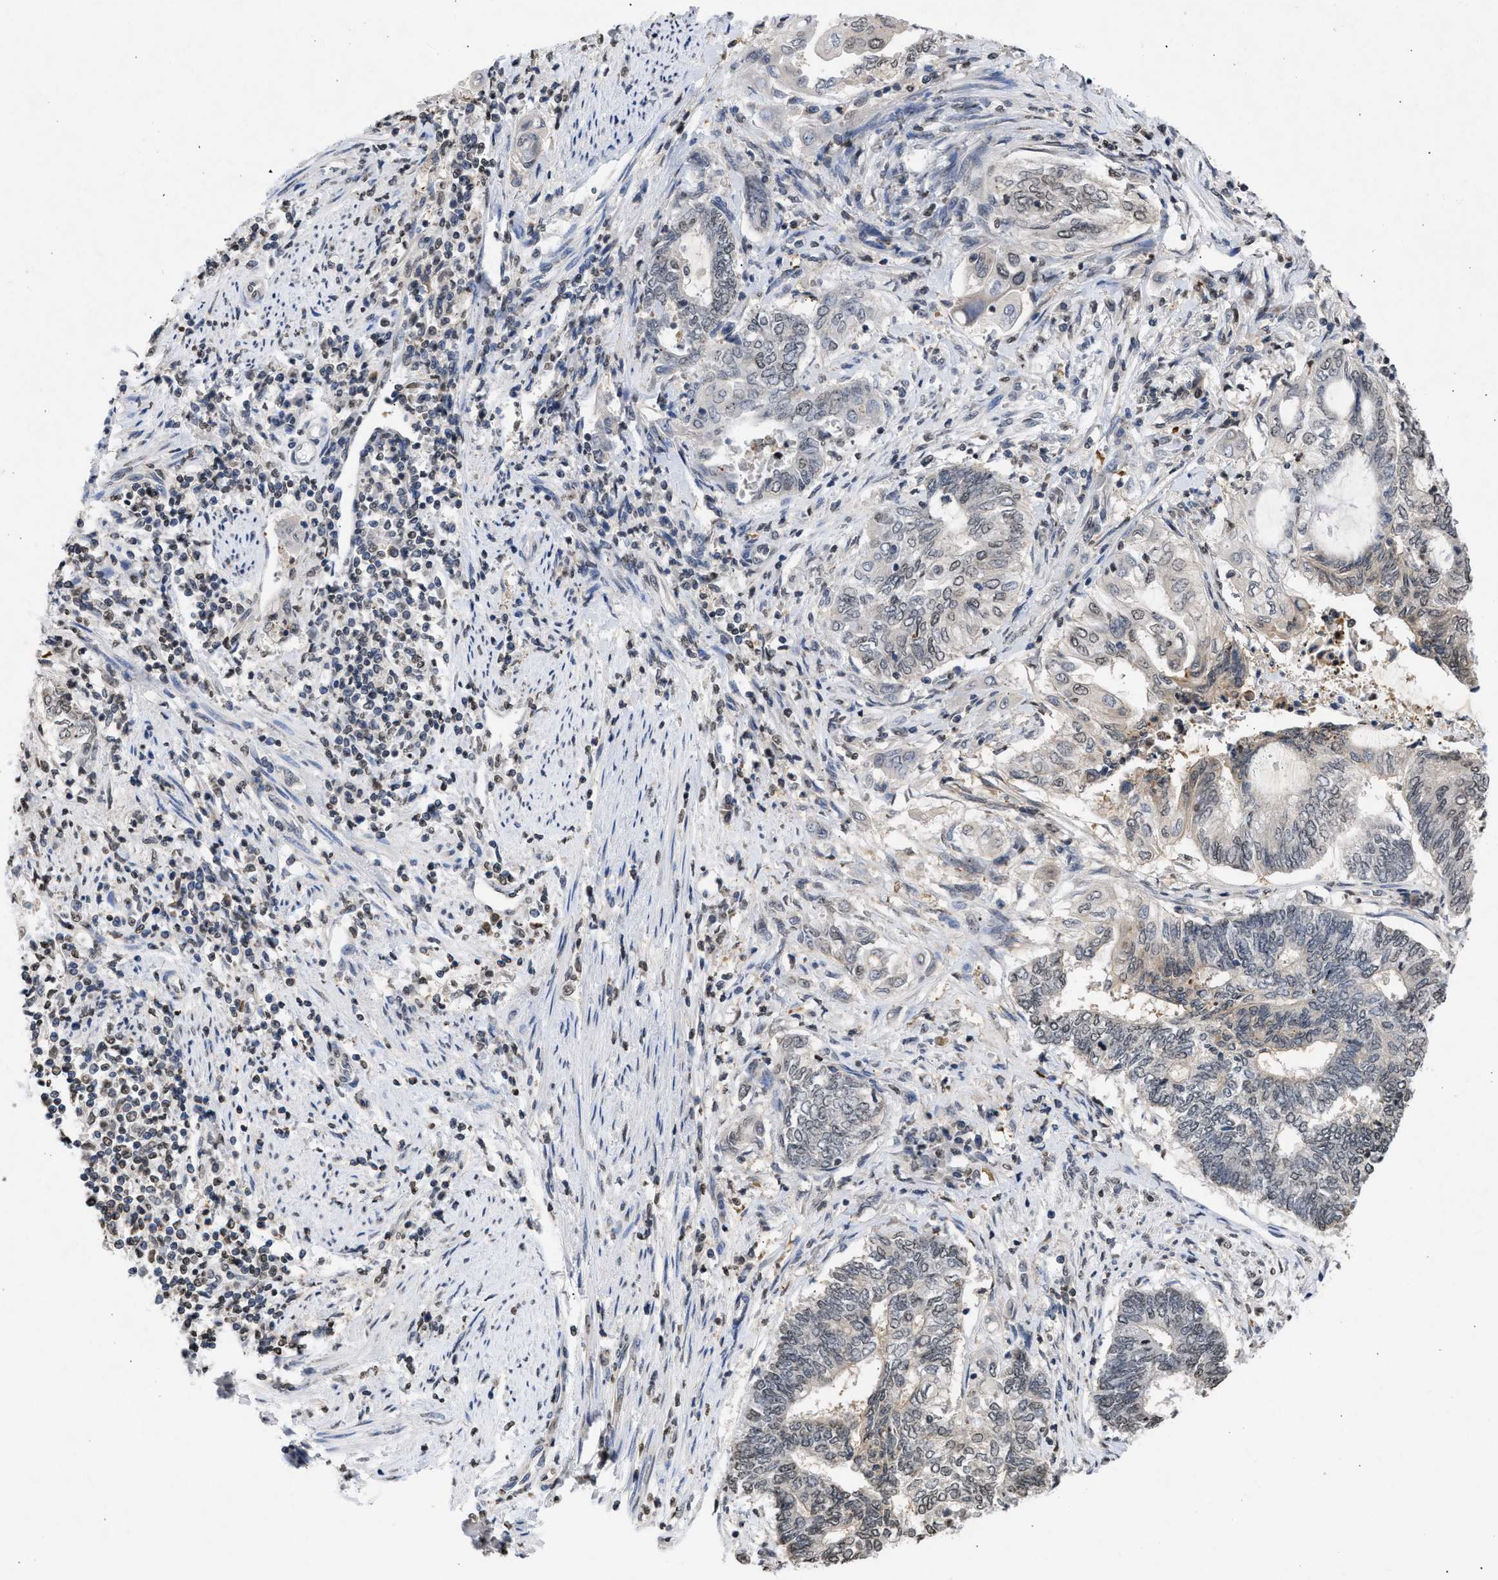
{"staining": {"intensity": "weak", "quantity": "25%-75%", "location": "nuclear"}, "tissue": "endometrial cancer", "cell_type": "Tumor cells", "image_type": "cancer", "snomed": [{"axis": "morphology", "description": "Adenocarcinoma, NOS"}, {"axis": "topography", "description": "Uterus"}, {"axis": "topography", "description": "Endometrium"}], "caption": "Weak nuclear protein staining is seen in approximately 25%-75% of tumor cells in endometrial cancer.", "gene": "NUP35", "patient": {"sex": "female", "age": 70}}